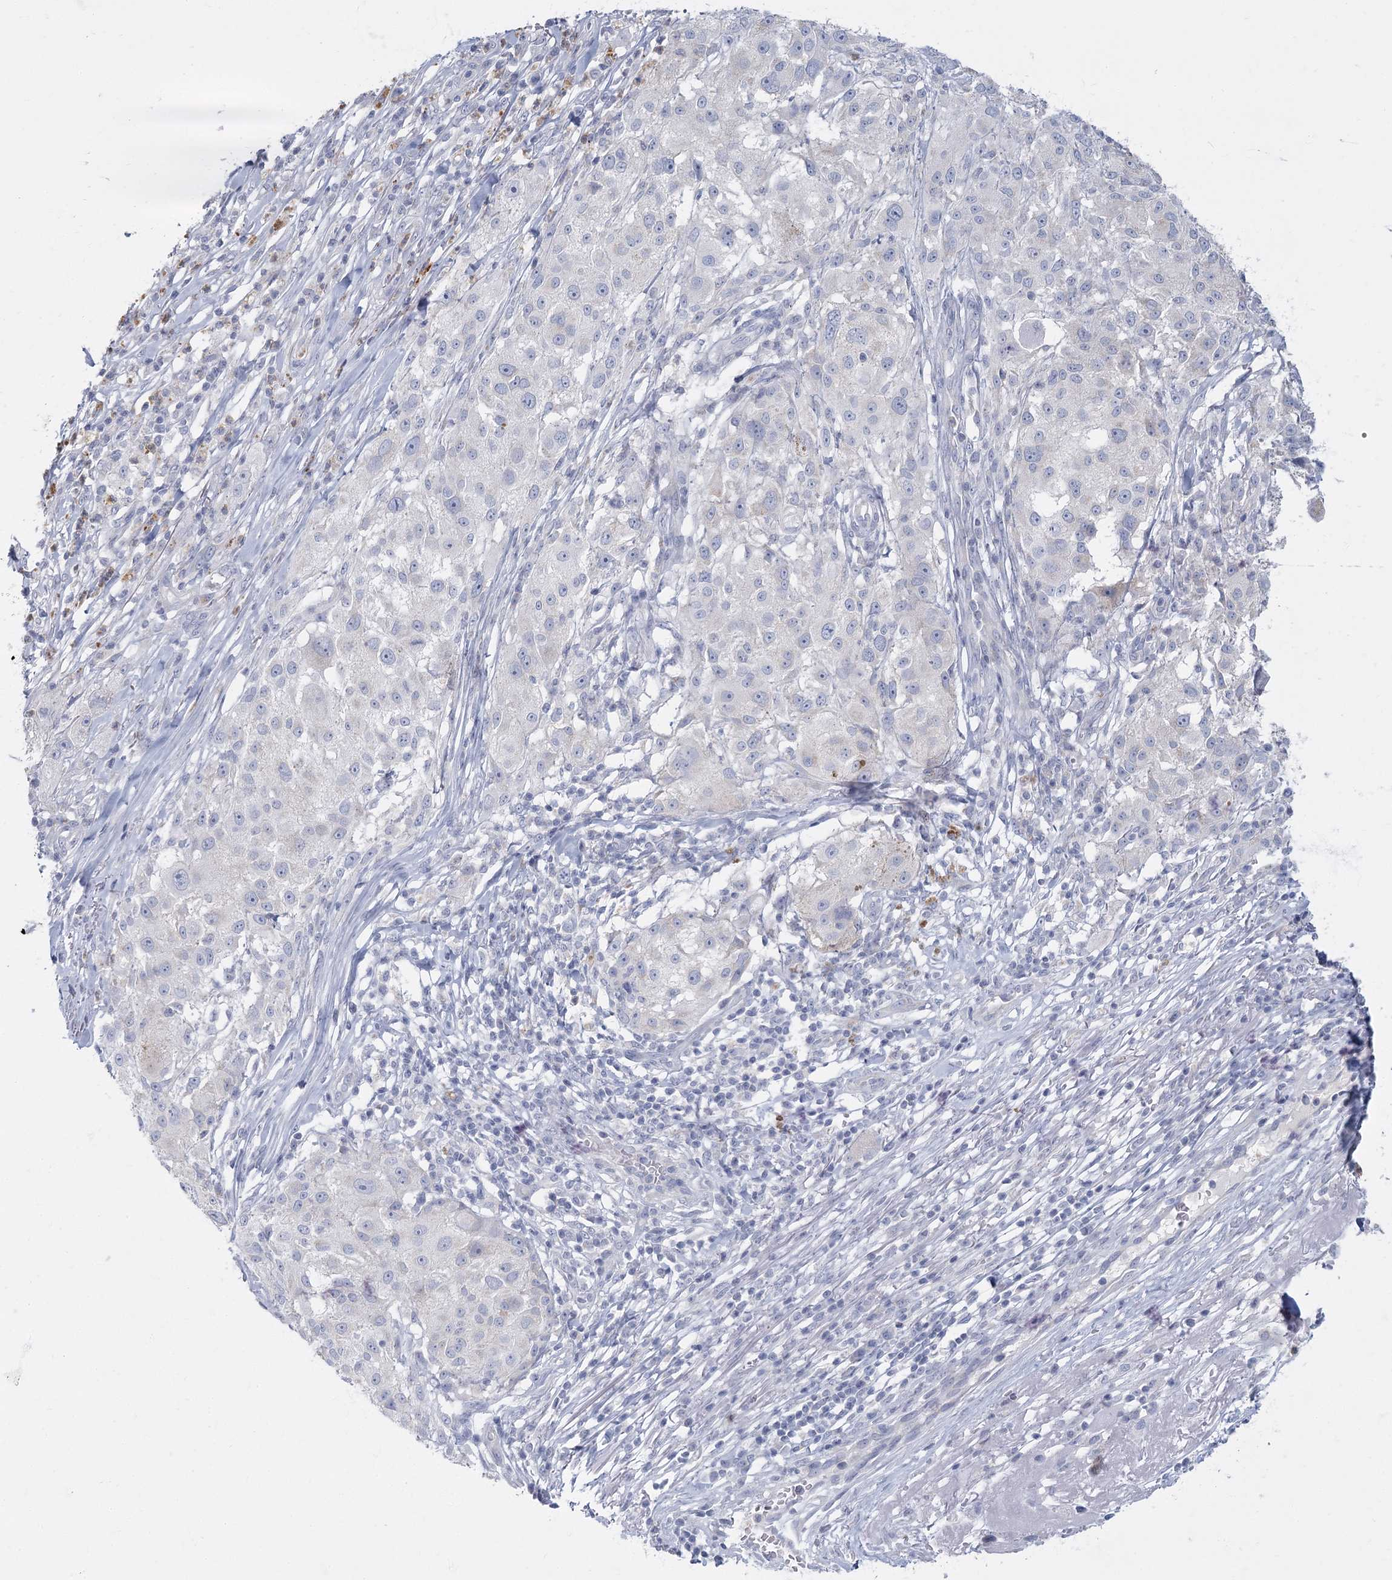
{"staining": {"intensity": "negative", "quantity": "none", "location": "none"}, "tissue": "melanoma", "cell_type": "Tumor cells", "image_type": "cancer", "snomed": [{"axis": "morphology", "description": "Necrosis, NOS"}, {"axis": "morphology", "description": "Malignant melanoma, NOS"}, {"axis": "topography", "description": "Skin"}], "caption": "The photomicrograph displays no staining of tumor cells in malignant melanoma.", "gene": "FAM110C", "patient": {"sex": "female", "age": 87}}